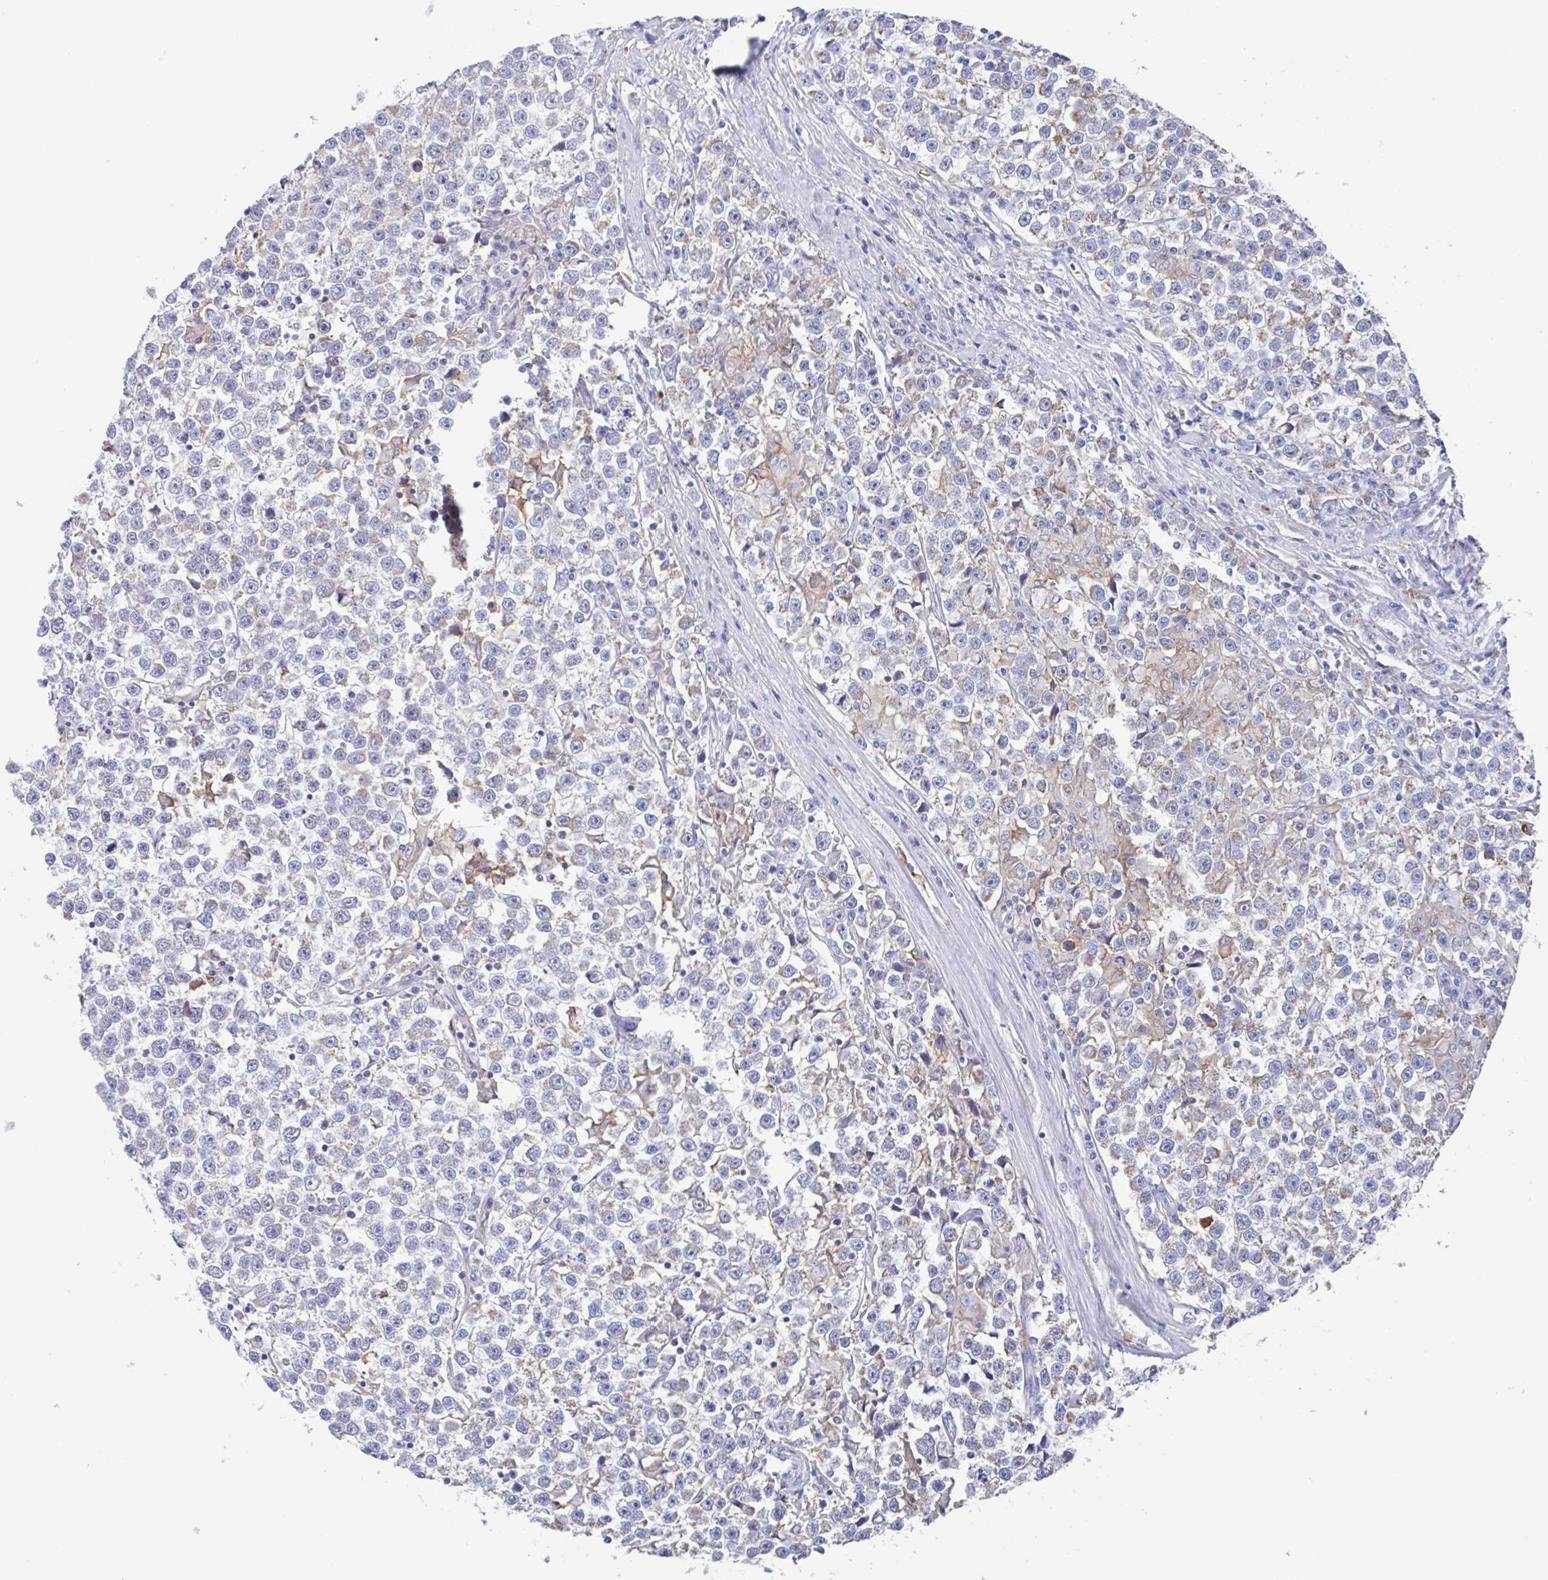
{"staining": {"intensity": "weak", "quantity": "25%-75%", "location": "cytoplasmic/membranous"}, "tissue": "testis cancer", "cell_type": "Tumor cells", "image_type": "cancer", "snomed": [{"axis": "morphology", "description": "Seminoma, NOS"}, {"axis": "topography", "description": "Testis"}], "caption": "Immunohistochemistry (IHC) photomicrograph of neoplastic tissue: human testis cancer stained using IHC shows low levels of weak protein expression localized specifically in the cytoplasmic/membranous of tumor cells, appearing as a cytoplasmic/membranous brown color.", "gene": "FCGR3A", "patient": {"sex": "male", "age": 31}}